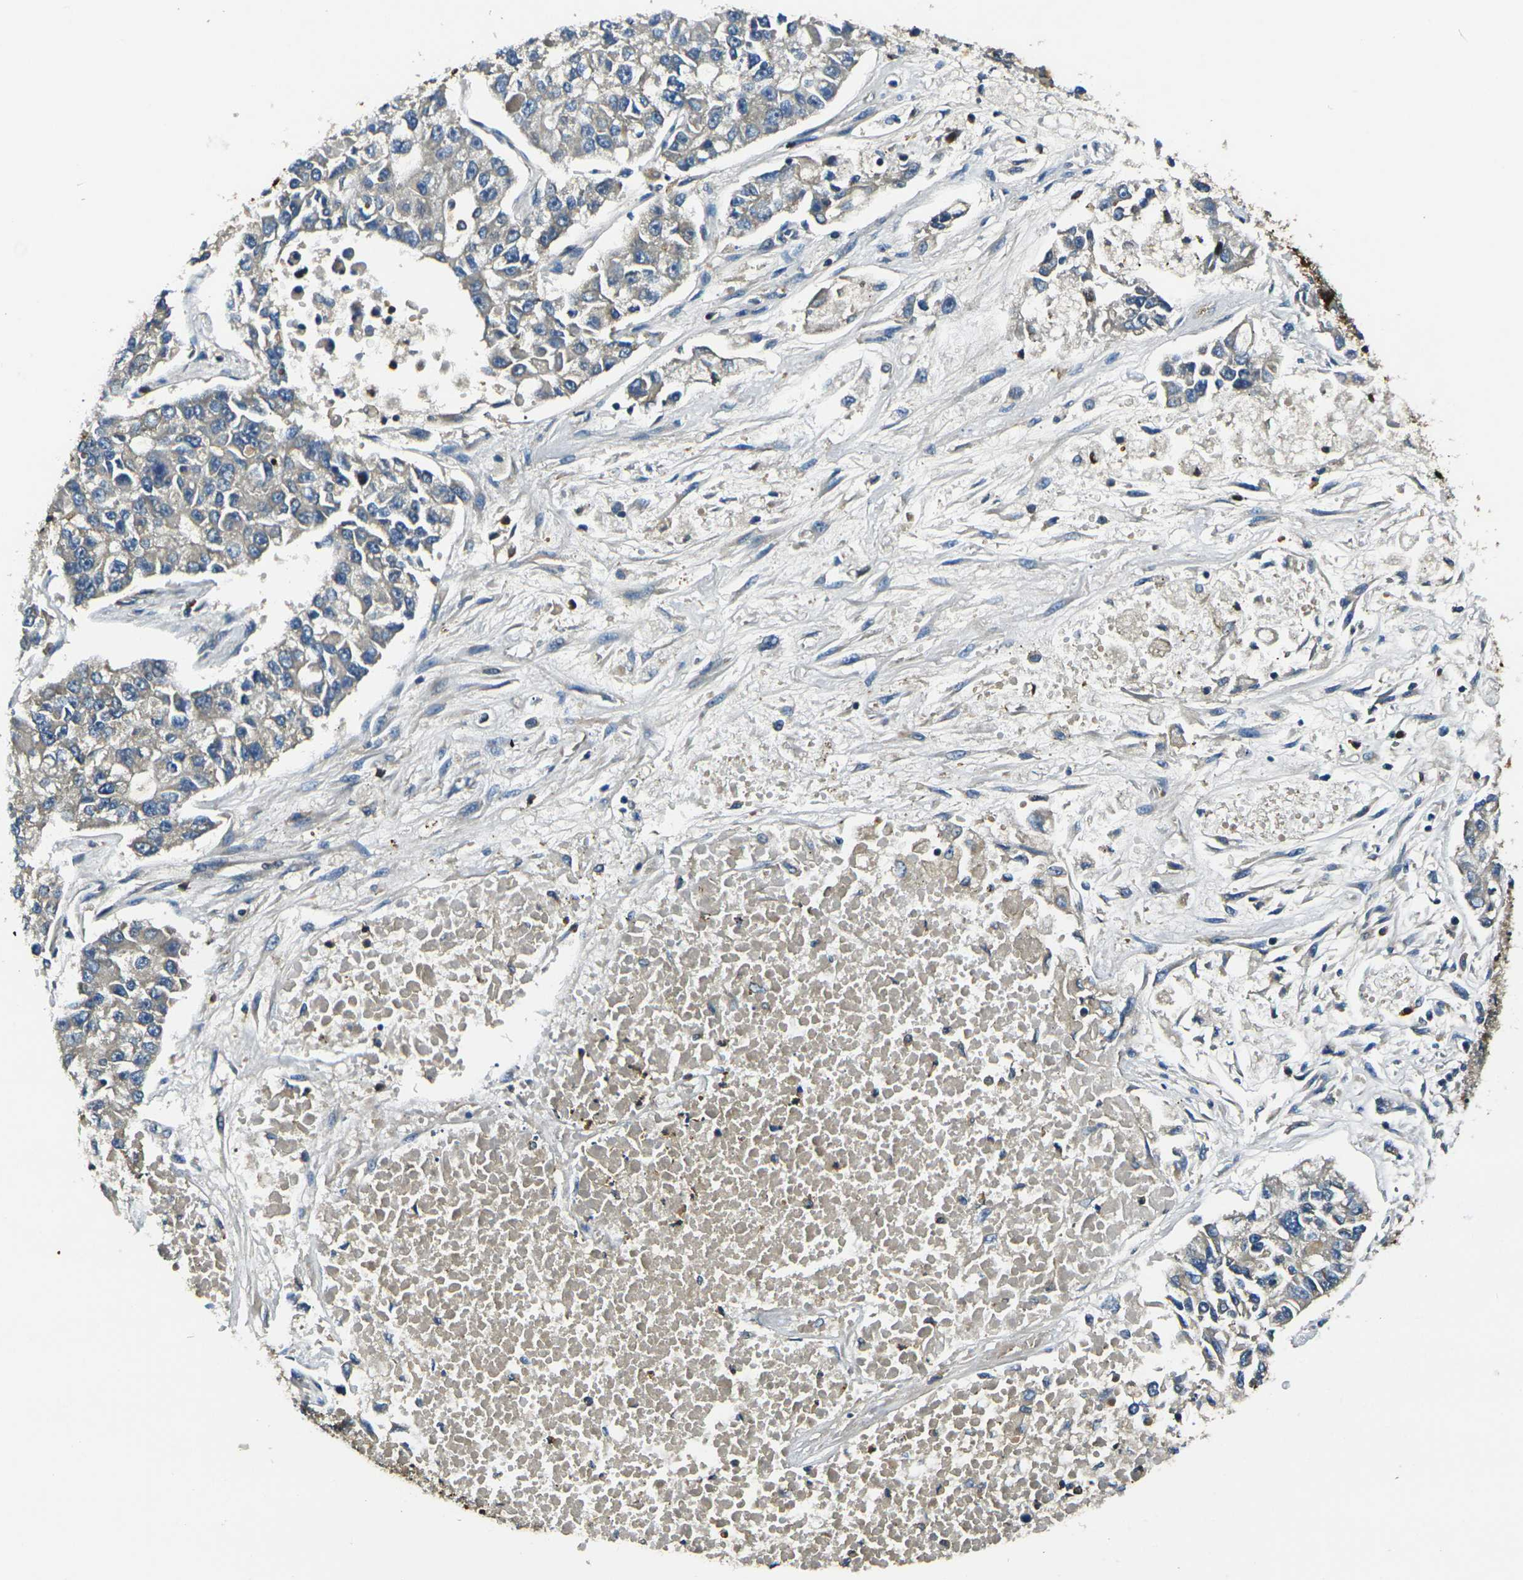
{"staining": {"intensity": "weak", "quantity": "25%-75%", "location": "cytoplasmic/membranous"}, "tissue": "lung cancer", "cell_type": "Tumor cells", "image_type": "cancer", "snomed": [{"axis": "morphology", "description": "Adenocarcinoma, NOS"}, {"axis": "topography", "description": "Lung"}], "caption": "Brown immunohistochemical staining in adenocarcinoma (lung) exhibits weak cytoplasmic/membranous expression in approximately 25%-75% of tumor cells.", "gene": "RAB1B", "patient": {"sex": "male", "age": 49}}